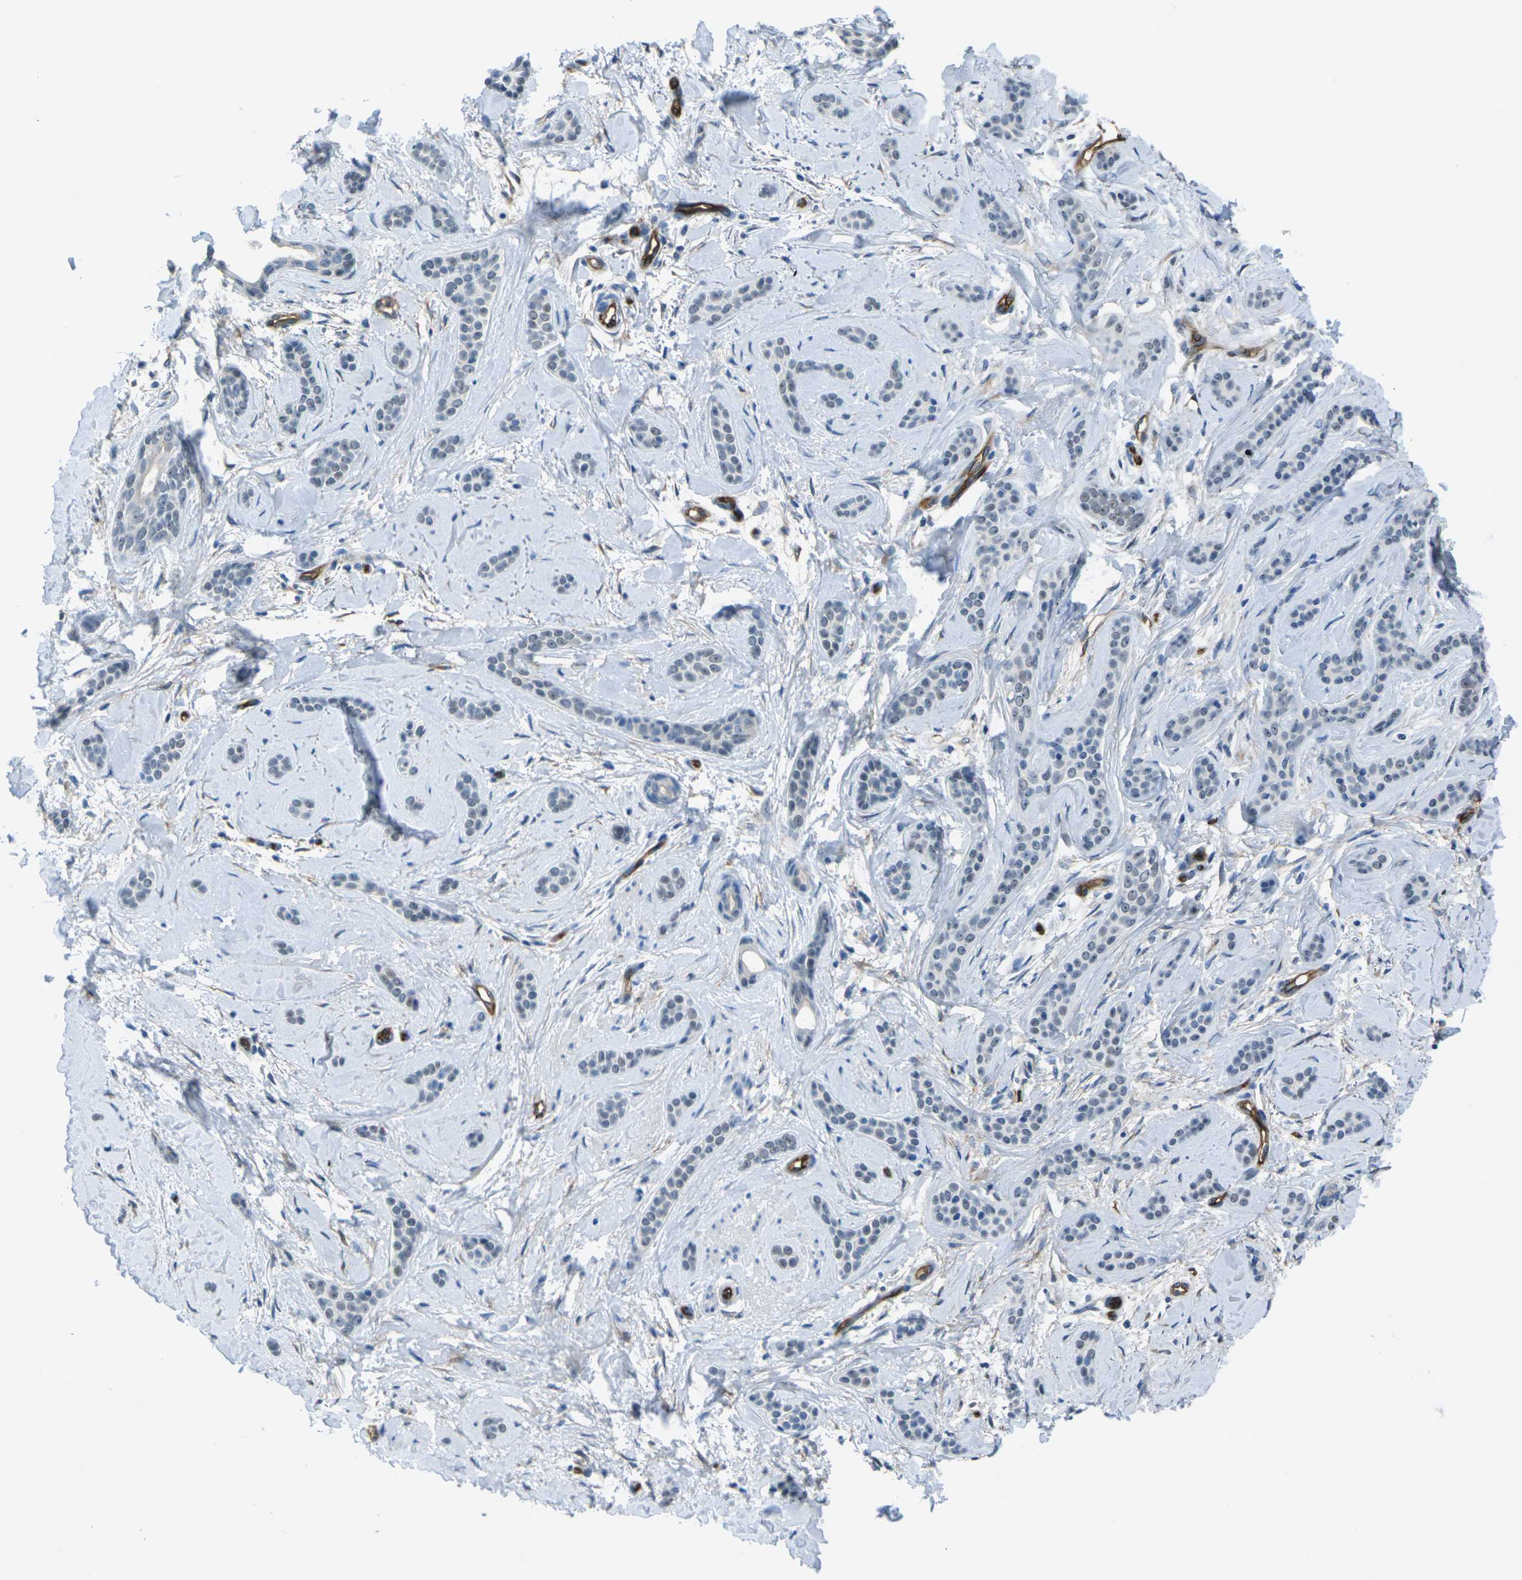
{"staining": {"intensity": "negative", "quantity": "none", "location": "none"}, "tissue": "skin cancer", "cell_type": "Tumor cells", "image_type": "cancer", "snomed": [{"axis": "morphology", "description": "Basal cell carcinoma"}, {"axis": "morphology", "description": "Adnexal tumor, benign"}, {"axis": "topography", "description": "Skin"}], "caption": "This micrograph is of benign adnexal tumor (skin) stained with immunohistochemistry to label a protein in brown with the nuclei are counter-stained blue. There is no expression in tumor cells.", "gene": "HSPA12B", "patient": {"sex": "female", "age": 42}}